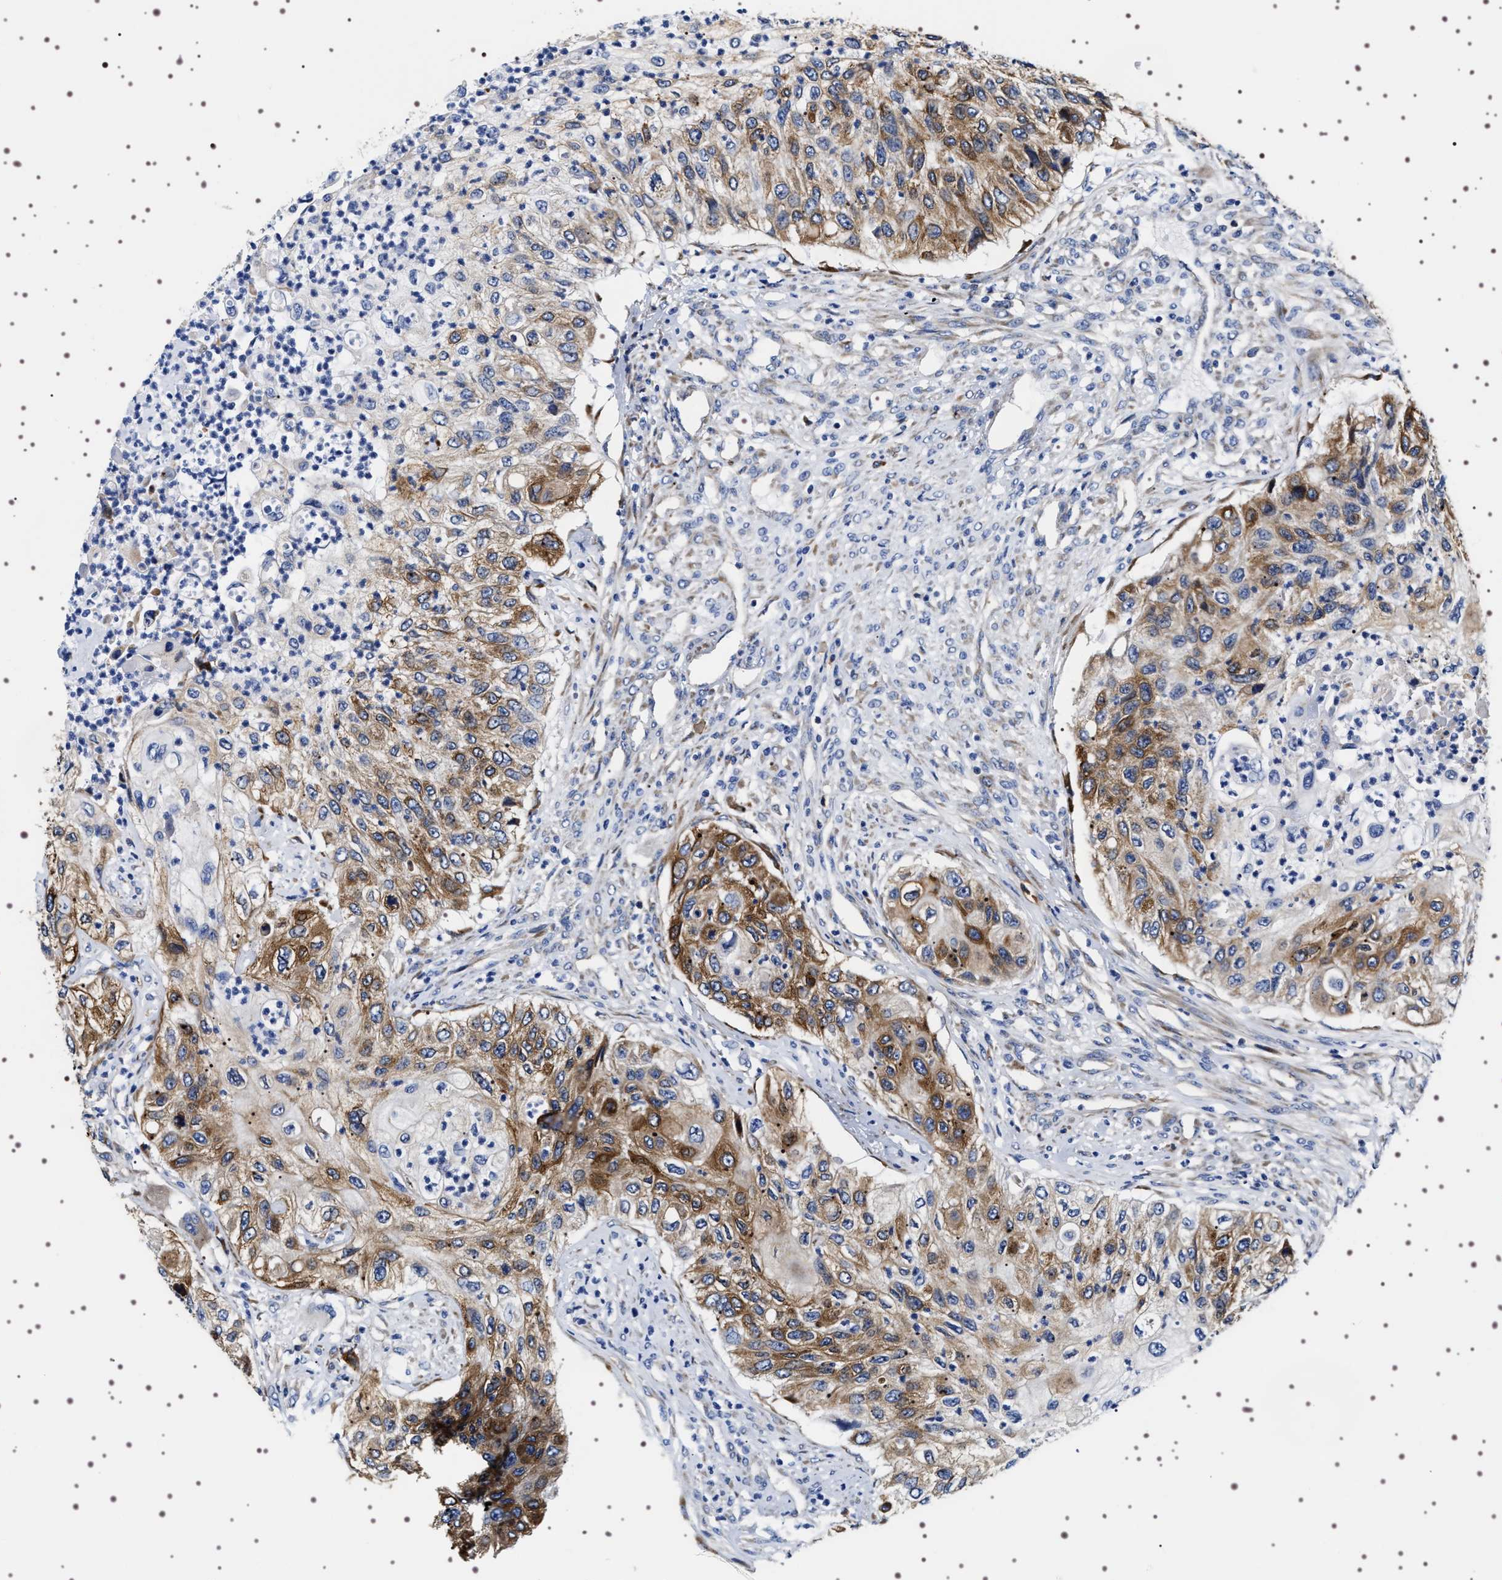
{"staining": {"intensity": "moderate", "quantity": ">75%", "location": "cytoplasmic/membranous"}, "tissue": "urothelial cancer", "cell_type": "Tumor cells", "image_type": "cancer", "snomed": [{"axis": "morphology", "description": "Urothelial carcinoma, High grade"}, {"axis": "topography", "description": "Urinary bladder"}], "caption": "The histopathology image displays a brown stain indicating the presence of a protein in the cytoplasmic/membranous of tumor cells in urothelial carcinoma (high-grade).", "gene": "SQLE", "patient": {"sex": "female", "age": 60}}